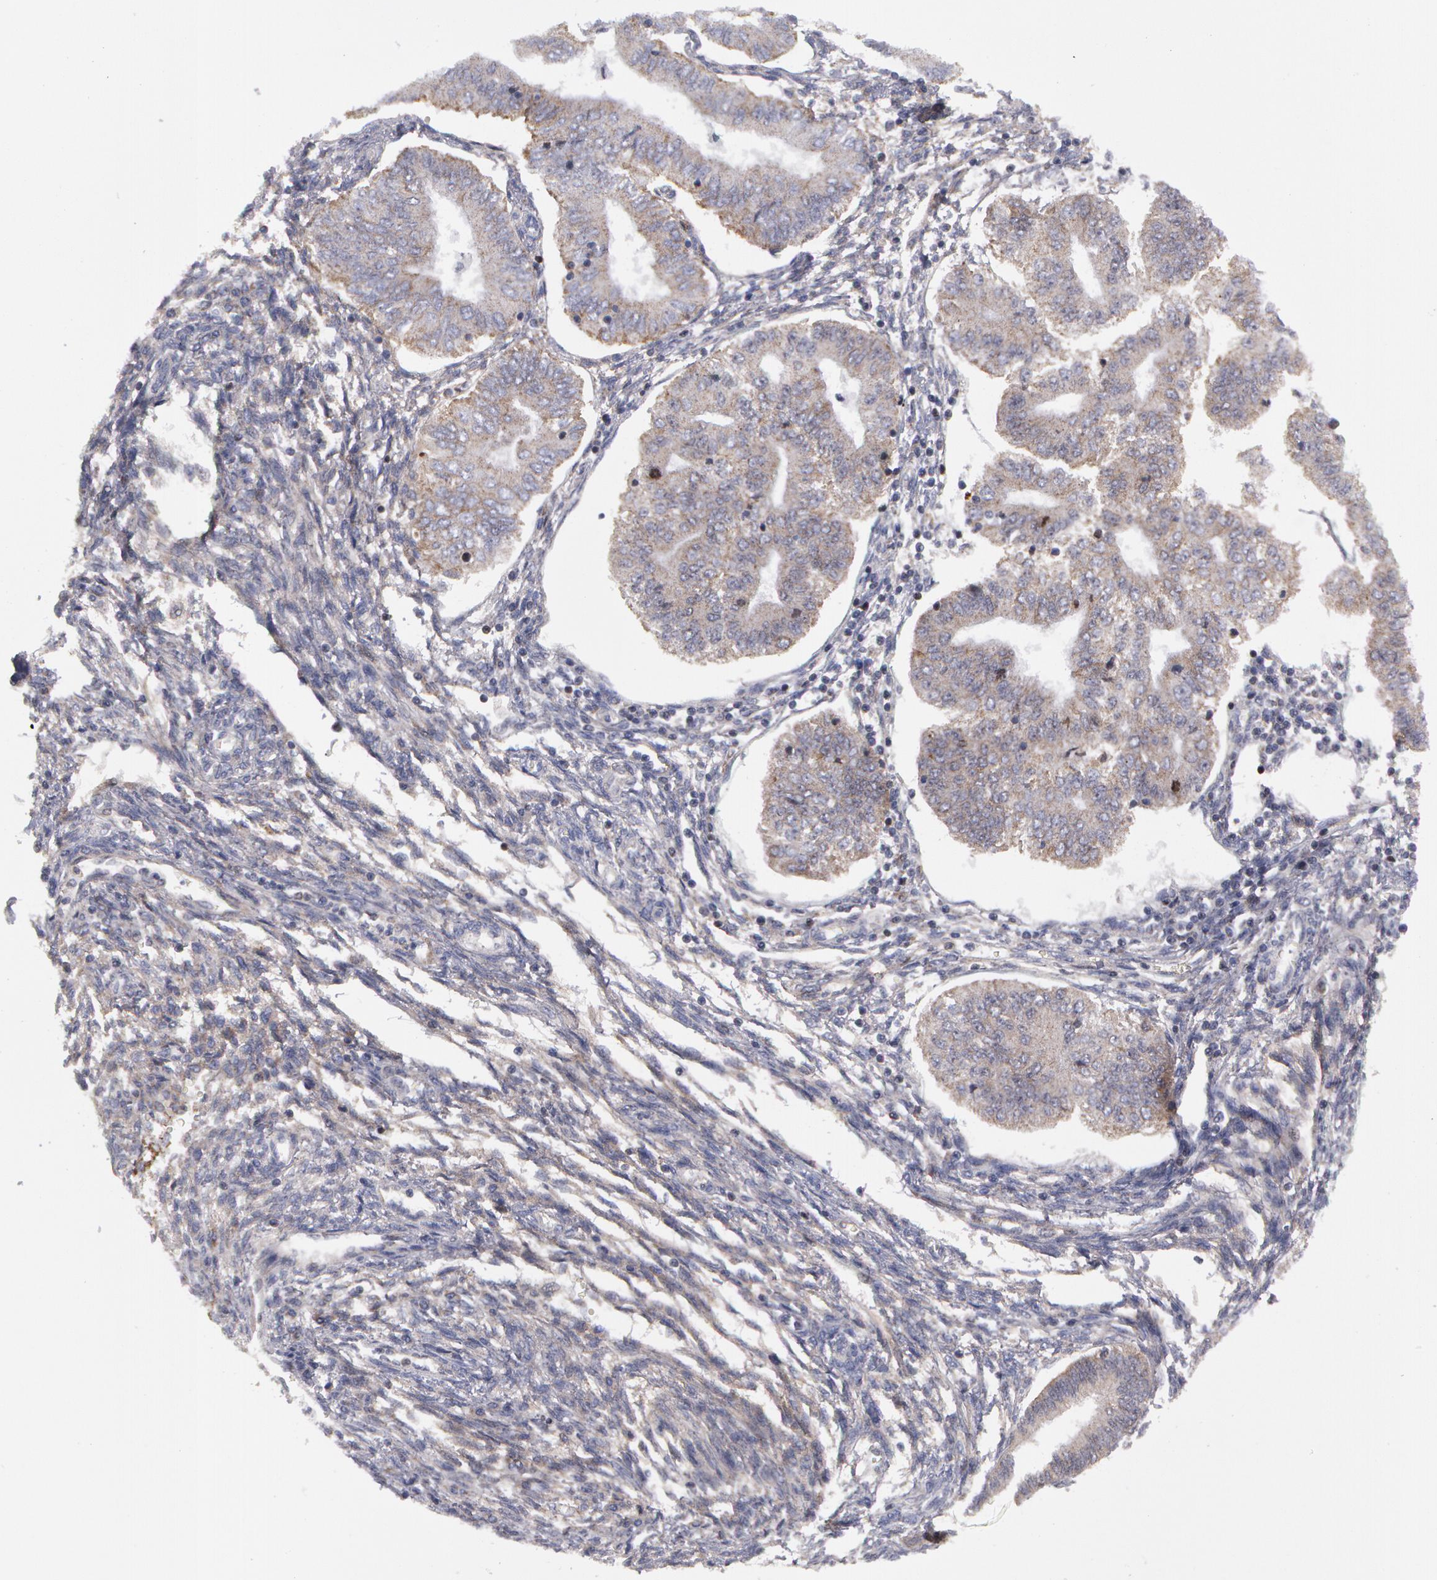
{"staining": {"intensity": "weak", "quantity": ">75%", "location": "cytoplasmic/membranous"}, "tissue": "endometrial cancer", "cell_type": "Tumor cells", "image_type": "cancer", "snomed": [{"axis": "morphology", "description": "Adenocarcinoma, NOS"}, {"axis": "topography", "description": "Endometrium"}], "caption": "Tumor cells display weak cytoplasmic/membranous staining in about >75% of cells in endometrial cancer (adenocarcinoma). (IHC, brightfield microscopy, high magnification).", "gene": "ERBB2", "patient": {"sex": "female", "age": 51}}